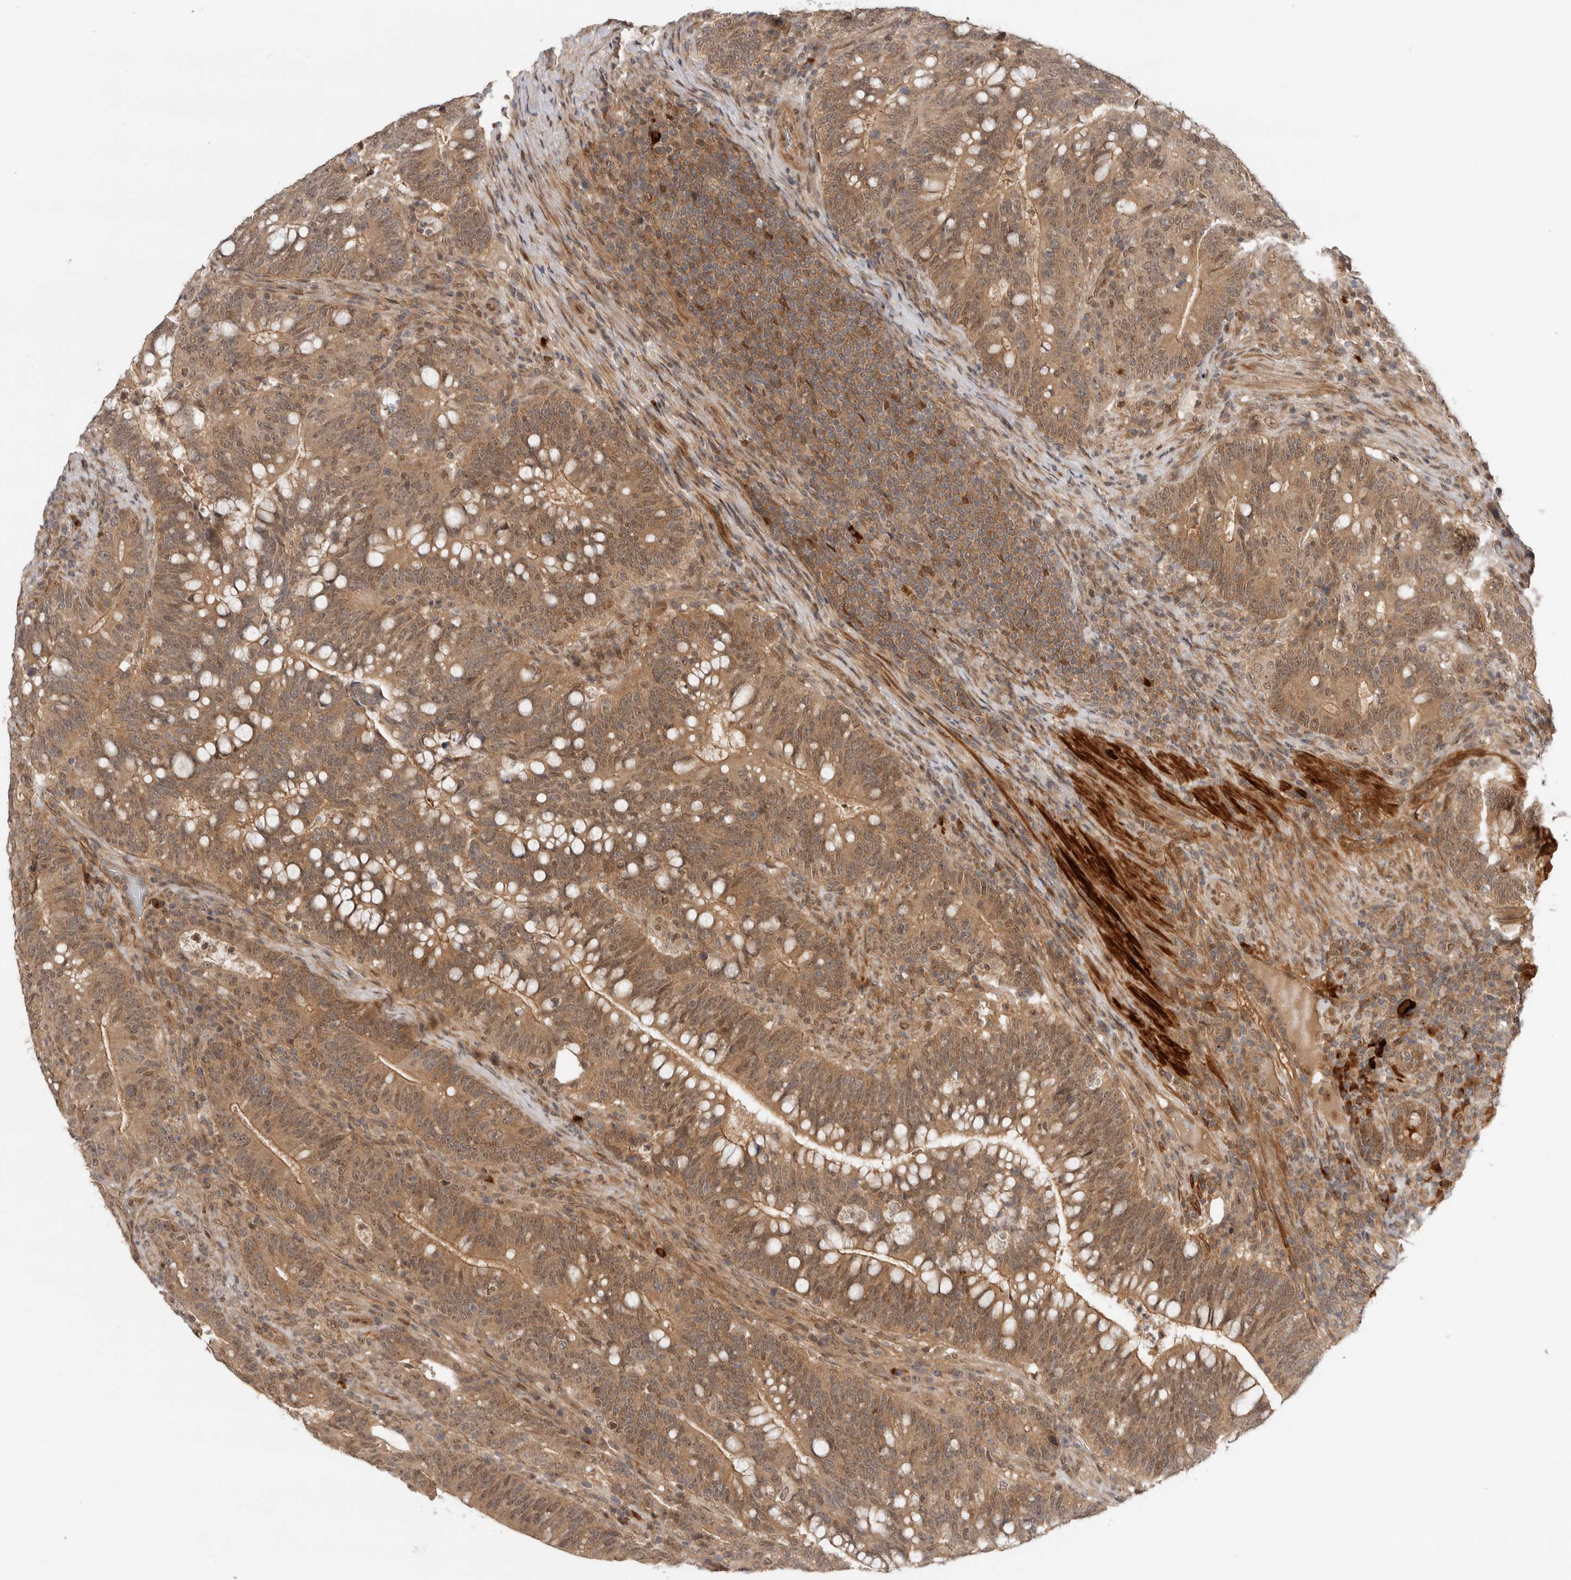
{"staining": {"intensity": "moderate", "quantity": ">75%", "location": "cytoplasmic/membranous"}, "tissue": "colorectal cancer", "cell_type": "Tumor cells", "image_type": "cancer", "snomed": [{"axis": "morphology", "description": "Adenocarcinoma, NOS"}, {"axis": "topography", "description": "Colon"}], "caption": "Tumor cells display medium levels of moderate cytoplasmic/membranous staining in about >75% of cells in colorectal cancer (adenocarcinoma). The staining was performed using DAB (3,3'-diaminobenzidine), with brown indicating positive protein expression. Nuclei are stained blue with hematoxylin.", "gene": "DCAF8", "patient": {"sex": "female", "age": 66}}